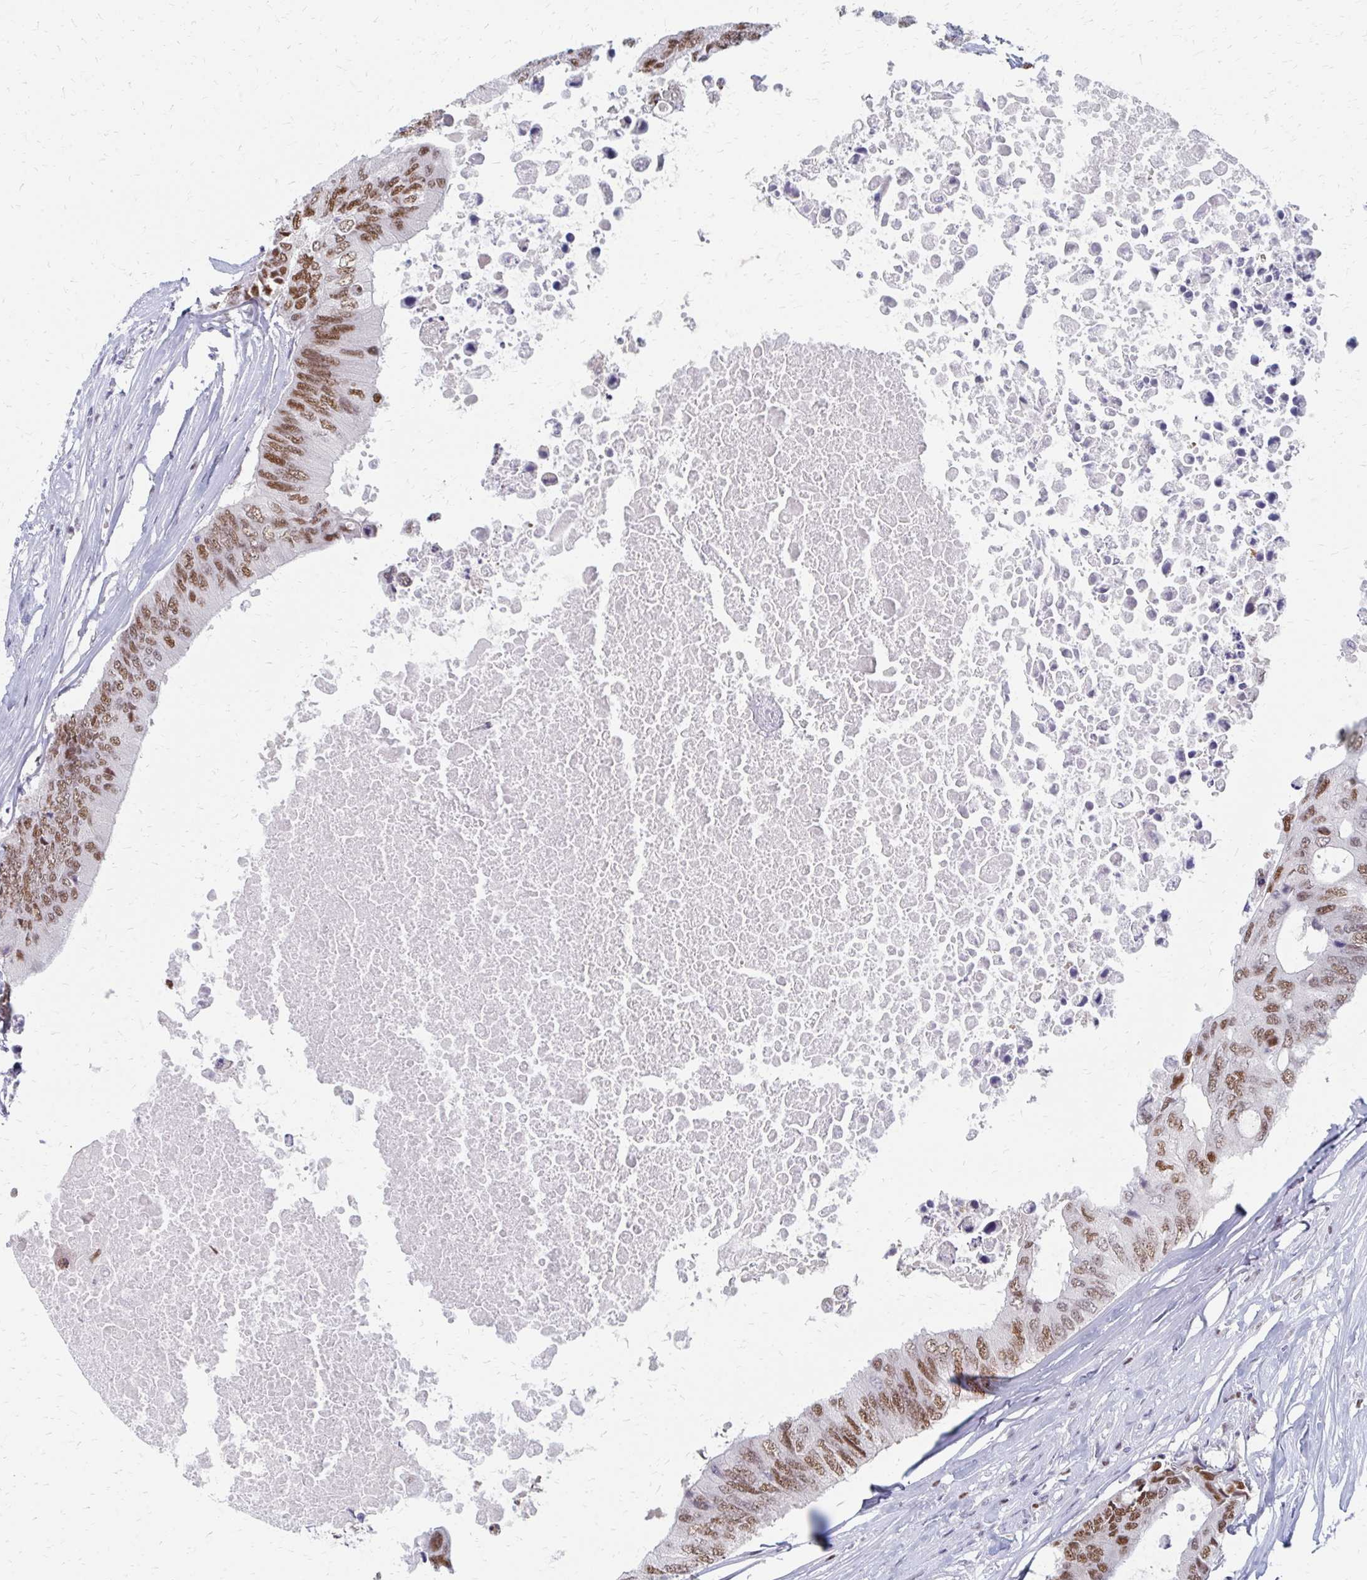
{"staining": {"intensity": "moderate", "quantity": ">75%", "location": "nuclear"}, "tissue": "colorectal cancer", "cell_type": "Tumor cells", "image_type": "cancer", "snomed": [{"axis": "morphology", "description": "Adenocarcinoma, NOS"}, {"axis": "topography", "description": "Colon"}], "caption": "An image of colorectal cancer stained for a protein reveals moderate nuclear brown staining in tumor cells.", "gene": "PLK3", "patient": {"sex": "male", "age": 71}}